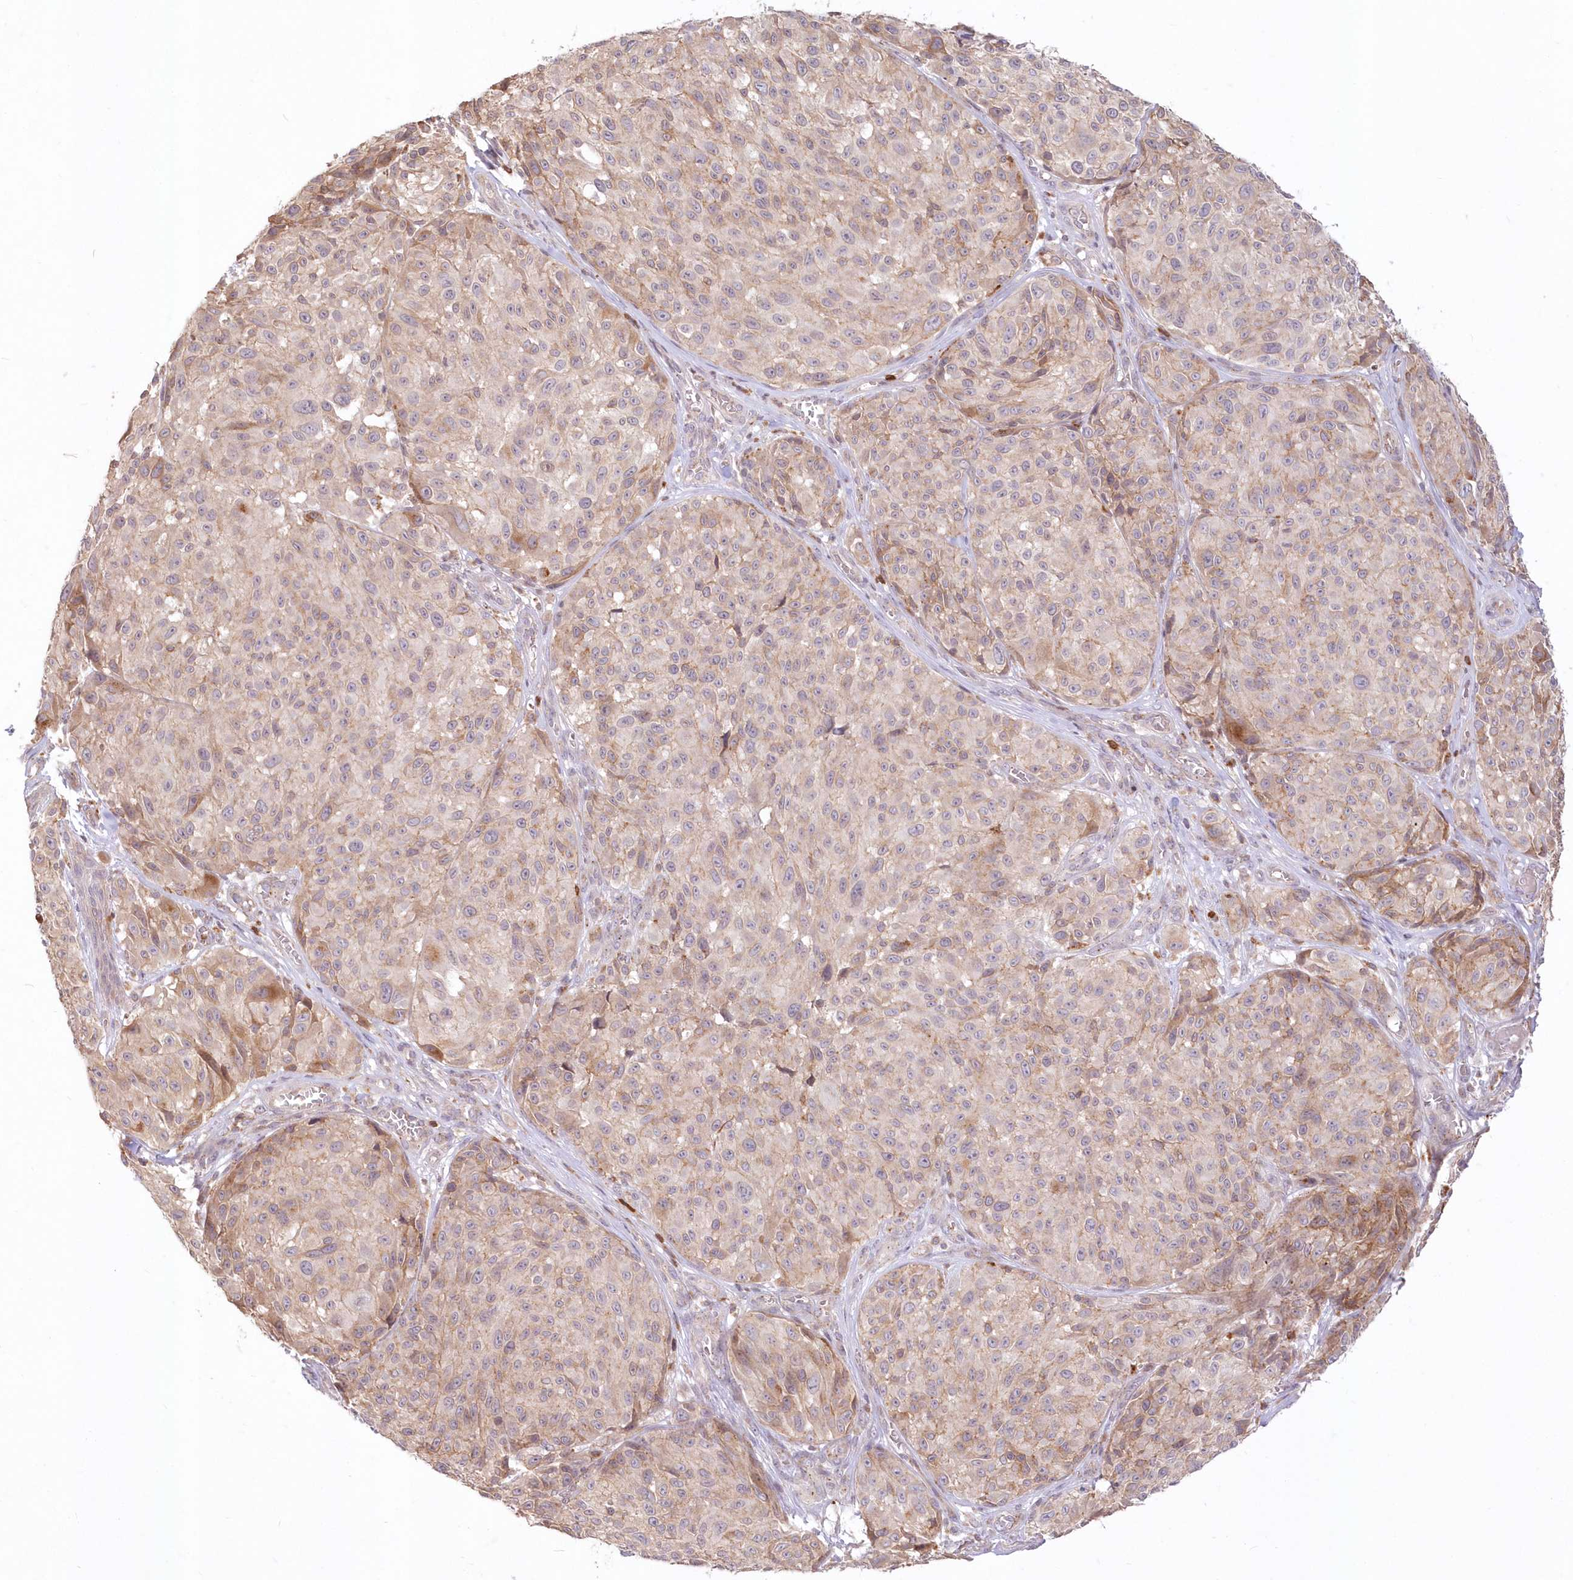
{"staining": {"intensity": "weak", "quantity": "25%-75%", "location": "cytoplasmic/membranous"}, "tissue": "melanoma", "cell_type": "Tumor cells", "image_type": "cancer", "snomed": [{"axis": "morphology", "description": "Malignant melanoma, NOS"}, {"axis": "topography", "description": "Skin"}], "caption": "The immunohistochemical stain labels weak cytoplasmic/membranous expression in tumor cells of malignant melanoma tissue.", "gene": "MTMR3", "patient": {"sex": "male", "age": 83}}